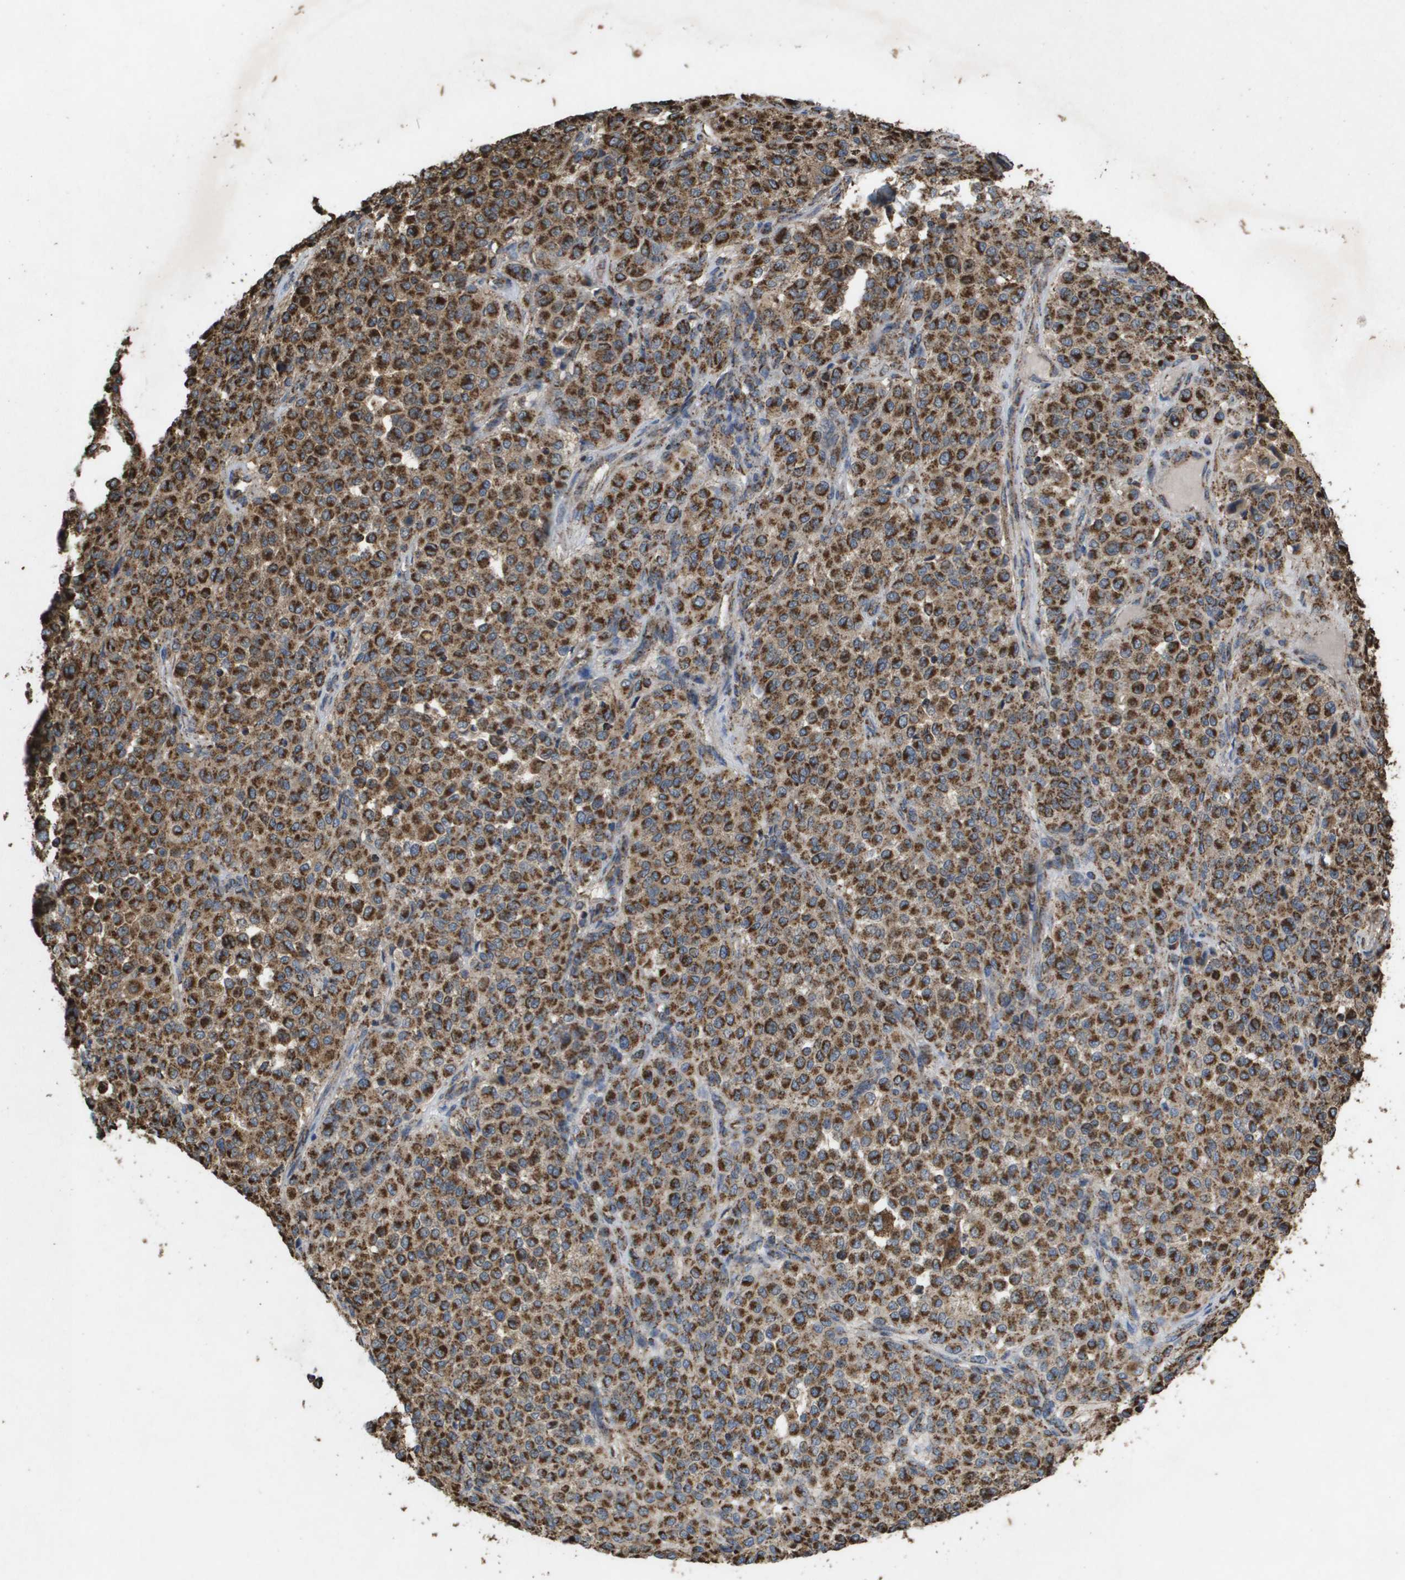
{"staining": {"intensity": "moderate", "quantity": ">75%", "location": "cytoplasmic/membranous"}, "tissue": "melanoma", "cell_type": "Tumor cells", "image_type": "cancer", "snomed": [{"axis": "morphology", "description": "Malignant melanoma, Metastatic site"}, {"axis": "topography", "description": "Pancreas"}], "caption": "Immunohistochemical staining of human melanoma shows medium levels of moderate cytoplasmic/membranous protein staining in about >75% of tumor cells.", "gene": "HSPE1", "patient": {"sex": "female", "age": 30}}